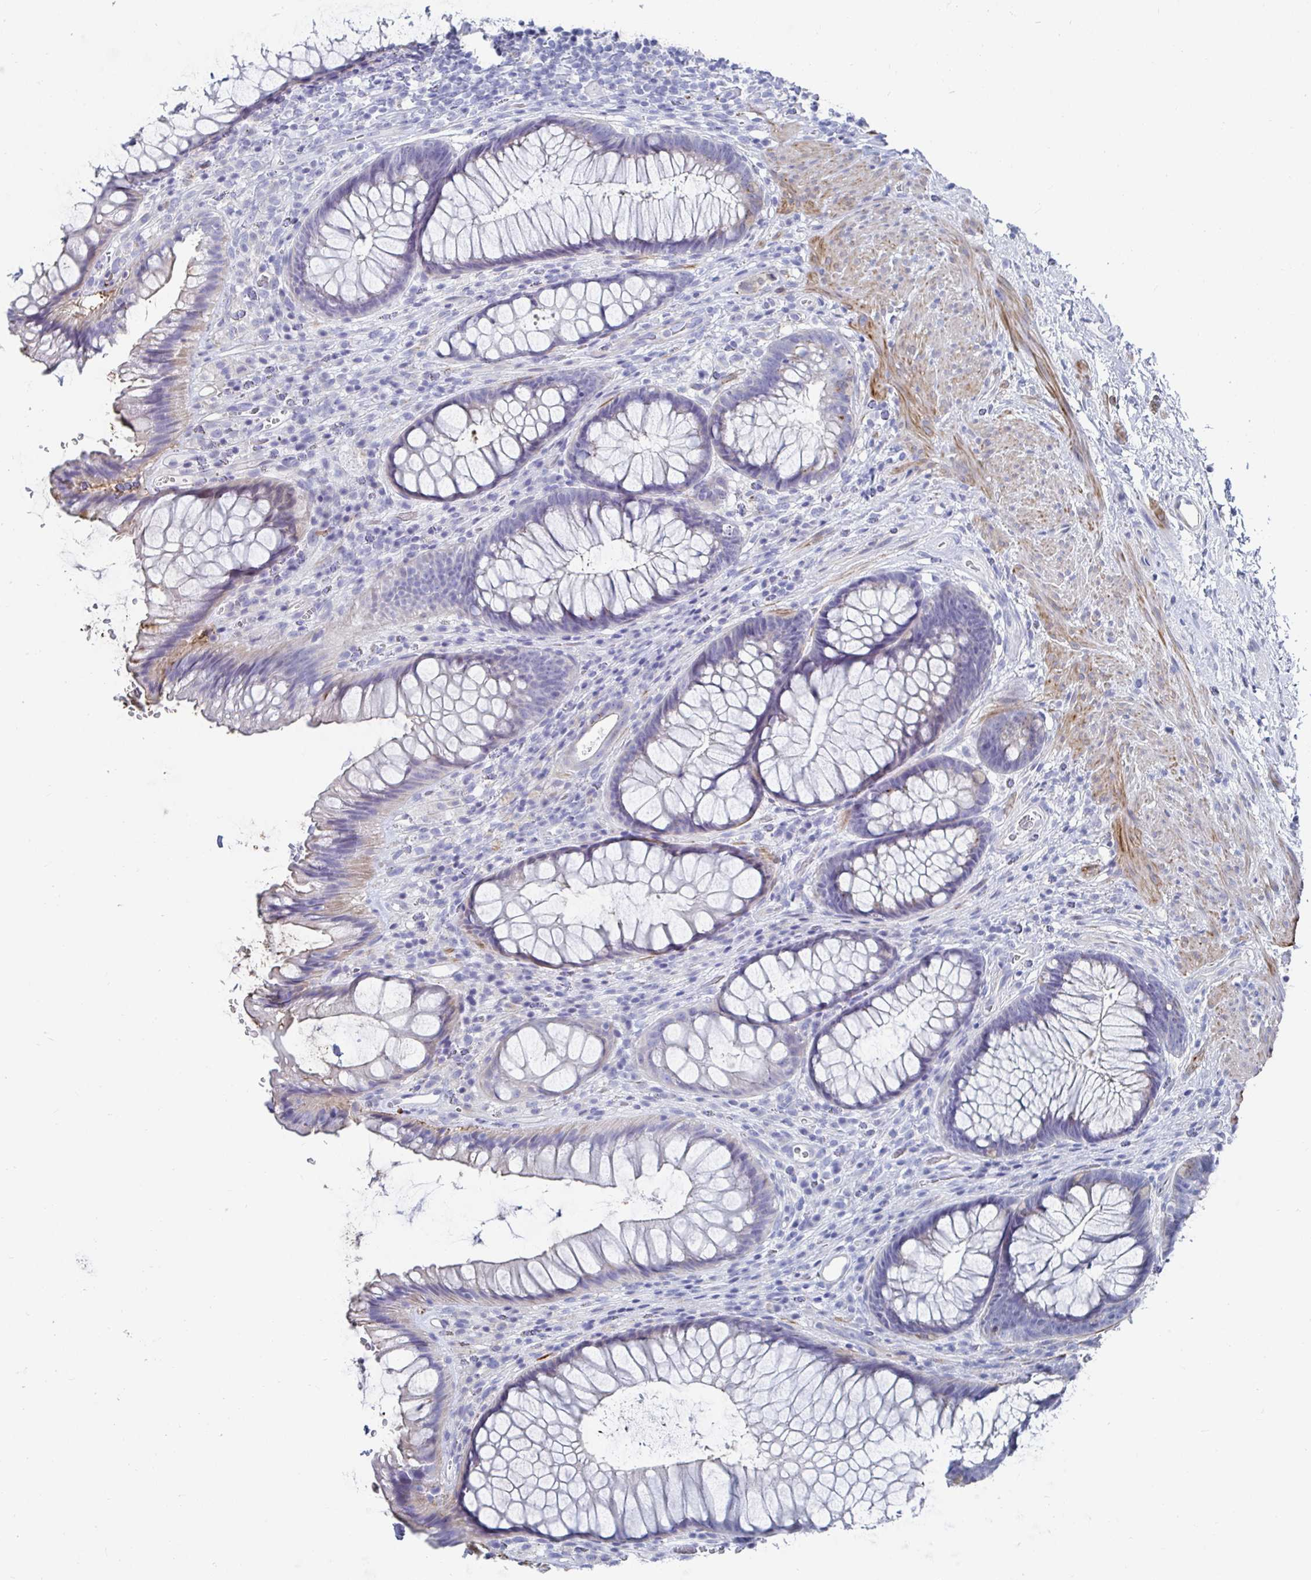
{"staining": {"intensity": "weak", "quantity": "<25%", "location": "cytoplasmic/membranous"}, "tissue": "rectum", "cell_type": "Glandular cells", "image_type": "normal", "snomed": [{"axis": "morphology", "description": "Normal tissue, NOS"}, {"axis": "topography", "description": "Rectum"}], "caption": "High power microscopy photomicrograph of an immunohistochemistry (IHC) micrograph of normal rectum, revealing no significant staining in glandular cells. (DAB IHC, high magnification).", "gene": "ZFP82", "patient": {"sex": "male", "age": 53}}